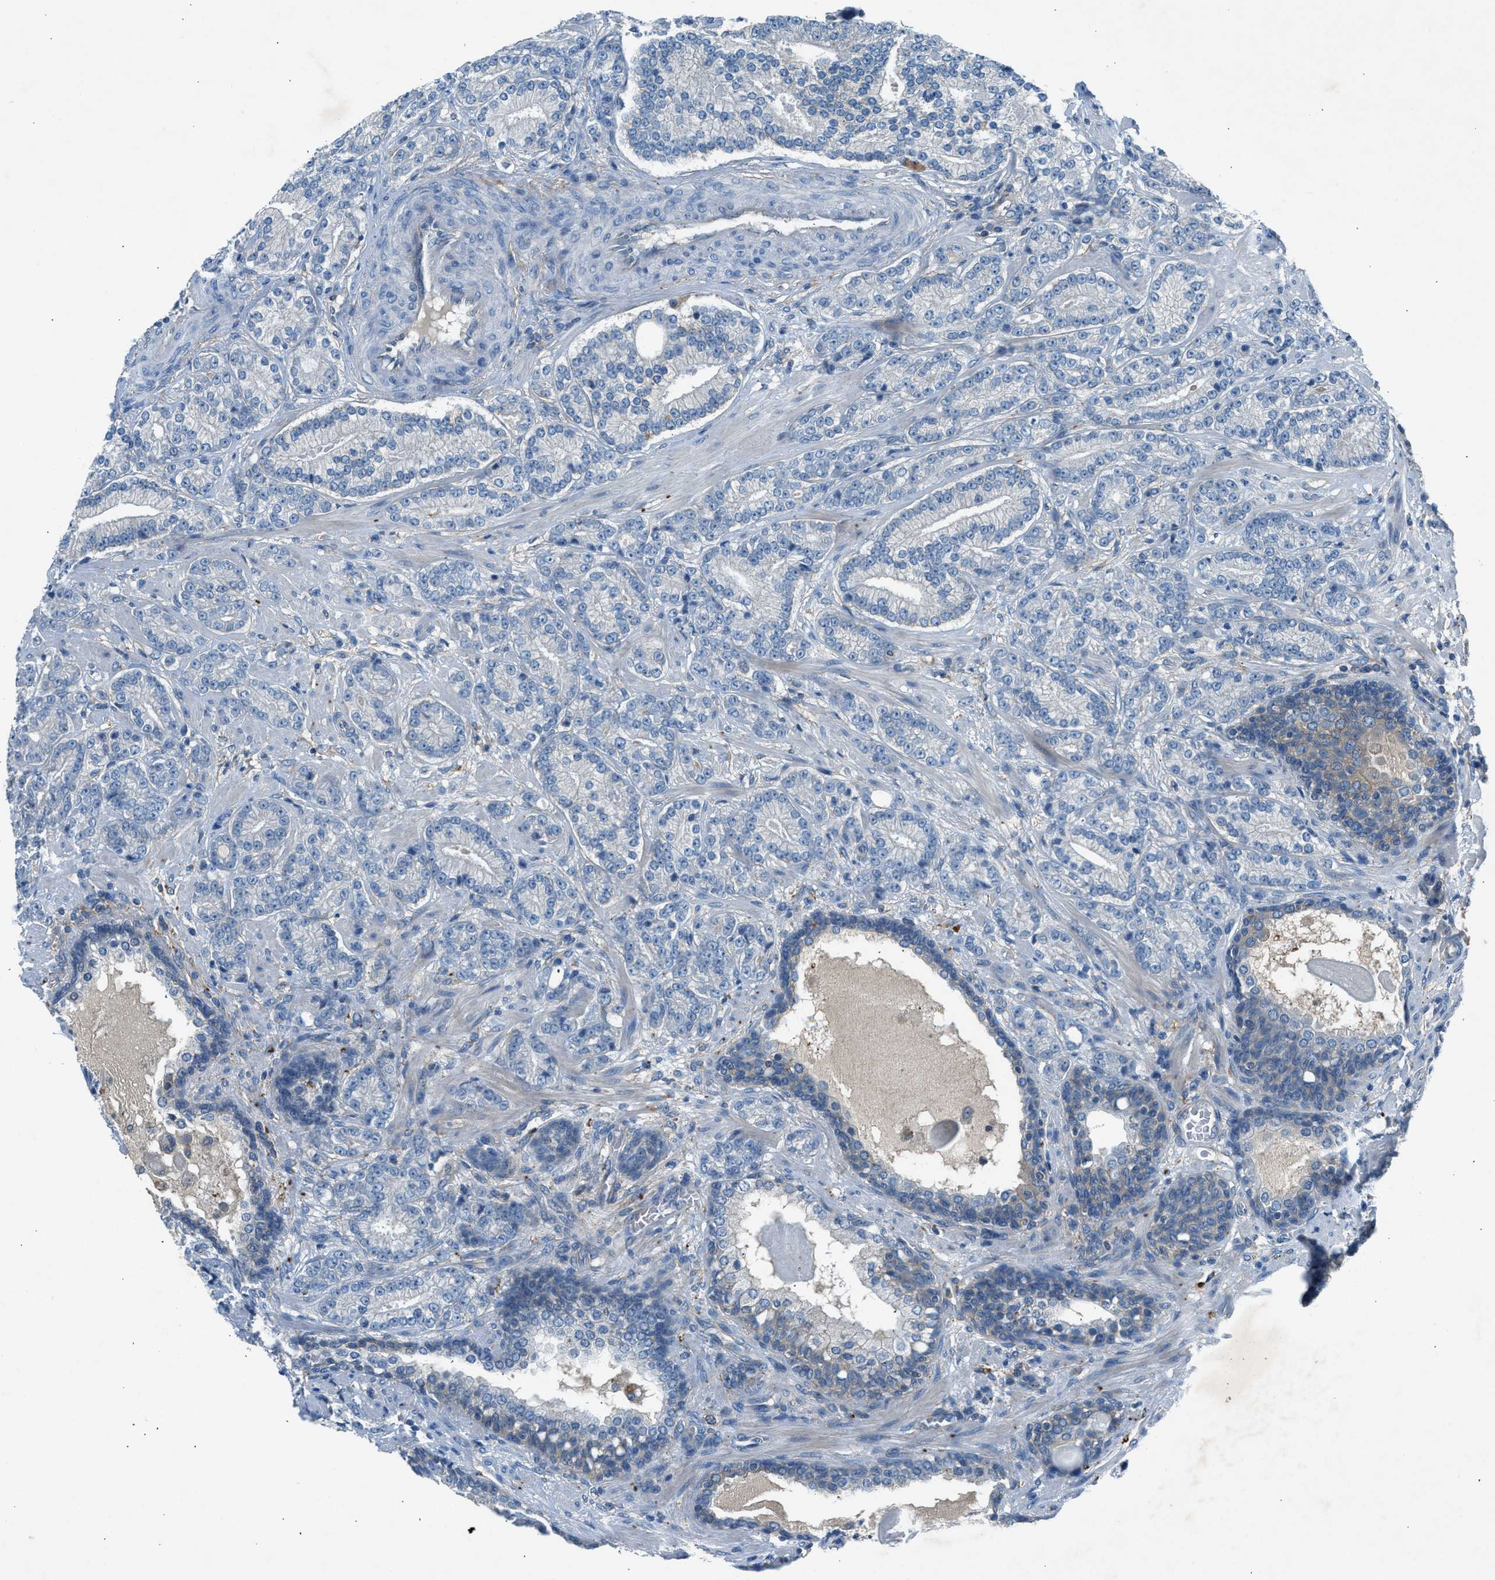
{"staining": {"intensity": "negative", "quantity": "none", "location": "none"}, "tissue": "prostate cancer", "cell_type": "Tumor cells", "image_type": "cancer", "snomed": [{"axis": "morphology", "description": "Adenocarcinoma, High grade"}, {"axis": "topography", "description": "Prostate"}], "caption": "Immunohistochemistry (IHC) histopathology image of neoplastic tissue: human prostate adenocarcinoma (high-grade) stained with DAB (3,3'-diaminobenzidine) exhibits no significant protein positivity in tumor cells. (Immunohistochemistry (IHC), brightfield microscopy, high magnification).", "gene": "BMP1", "patient": {"sex": "male", "age": 61}}